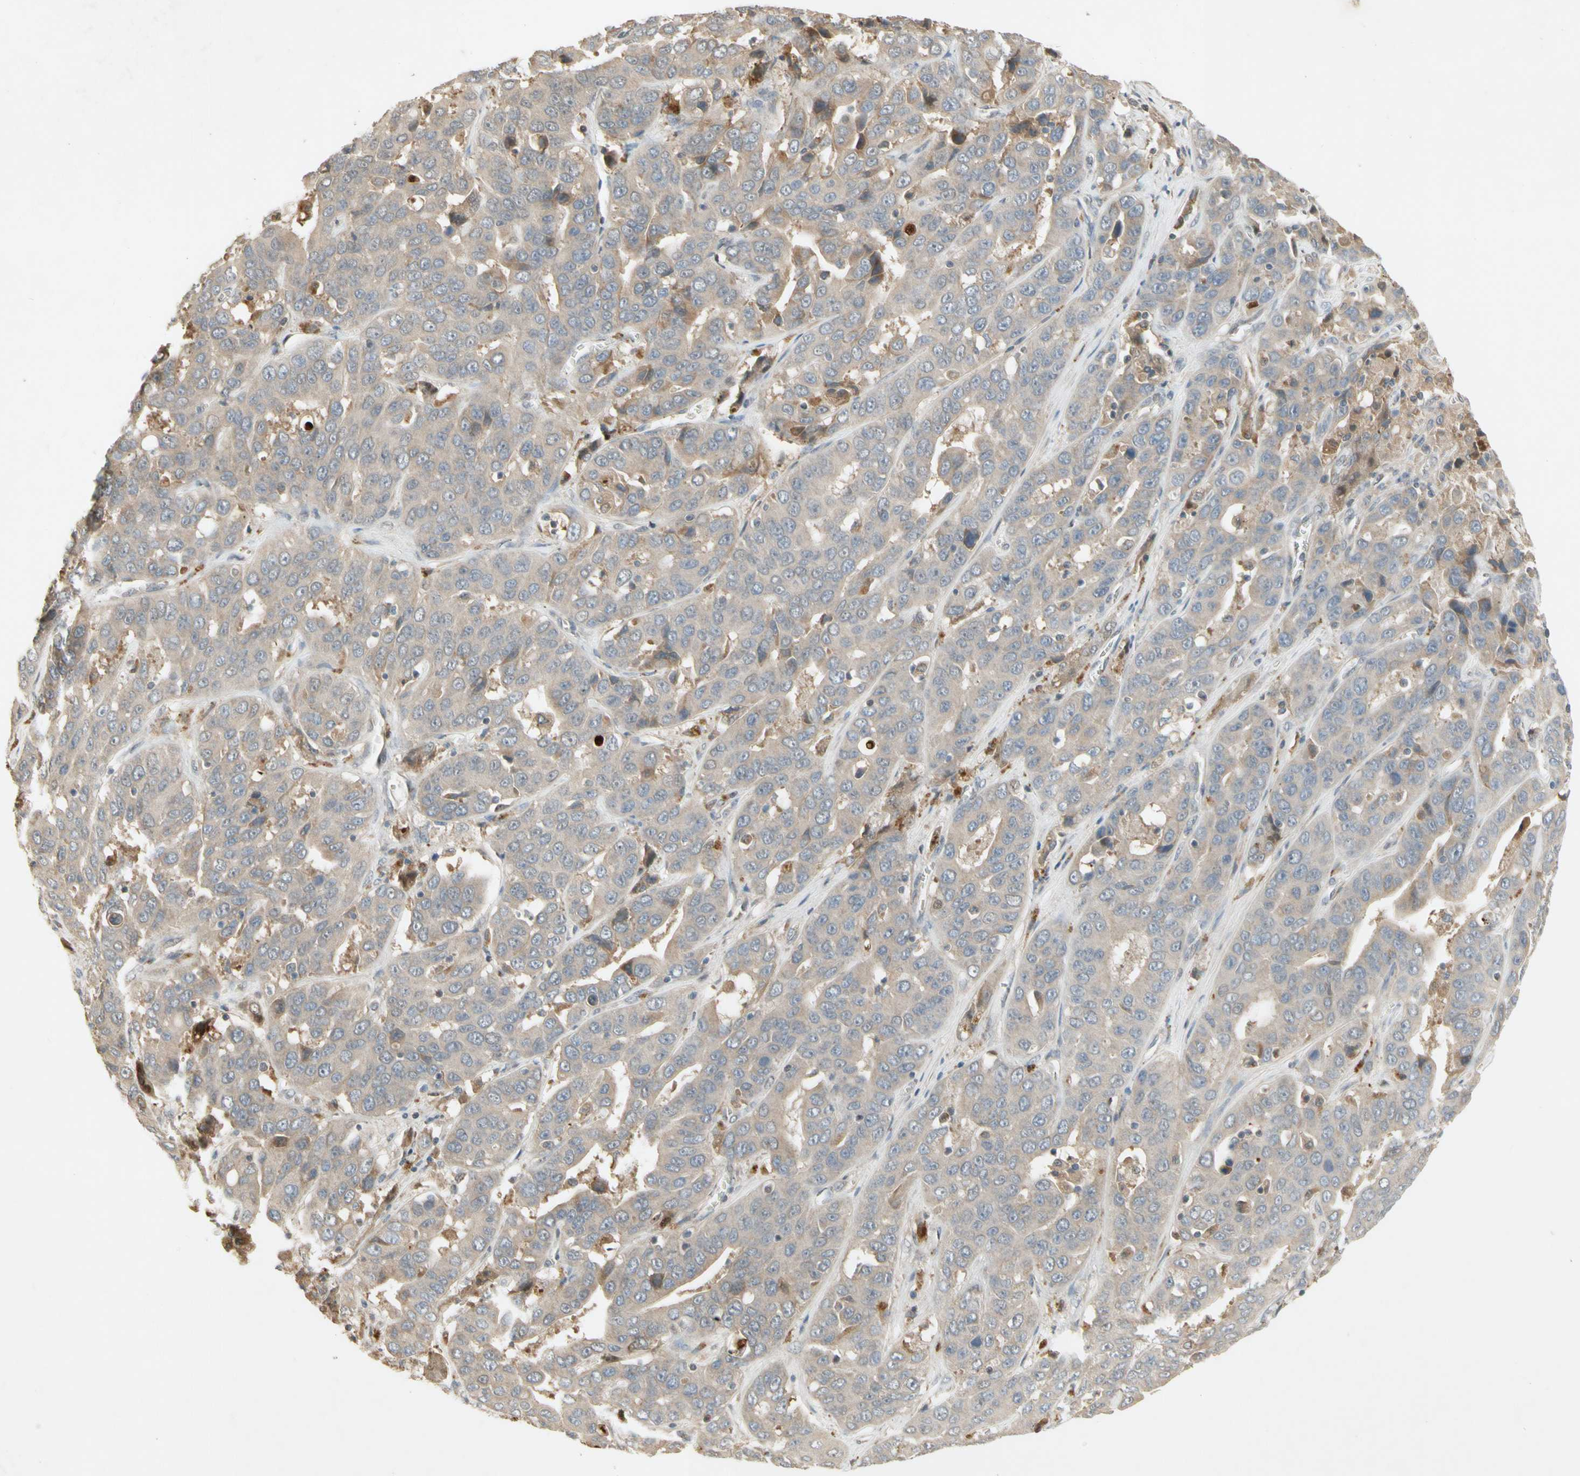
{"staining": {"intensity": "weak", "quantity": "<25%", "location": "cytoplasmic/membranous"}, "tissue": "liver cancer", "cell_type": "Tumor cells", "image_type": "cancer", "snomed": [{"axis": "morphology", "description": "Cholangiocarcinoma"}, {"axis": "topography", "description": "Liver"}], "caption": "The photomicrograph shows no staining of tumor cells in cholangiocarcinoma (liver).", "gene": "NRG4", "patient": {"sex": "female", "age": 52}}